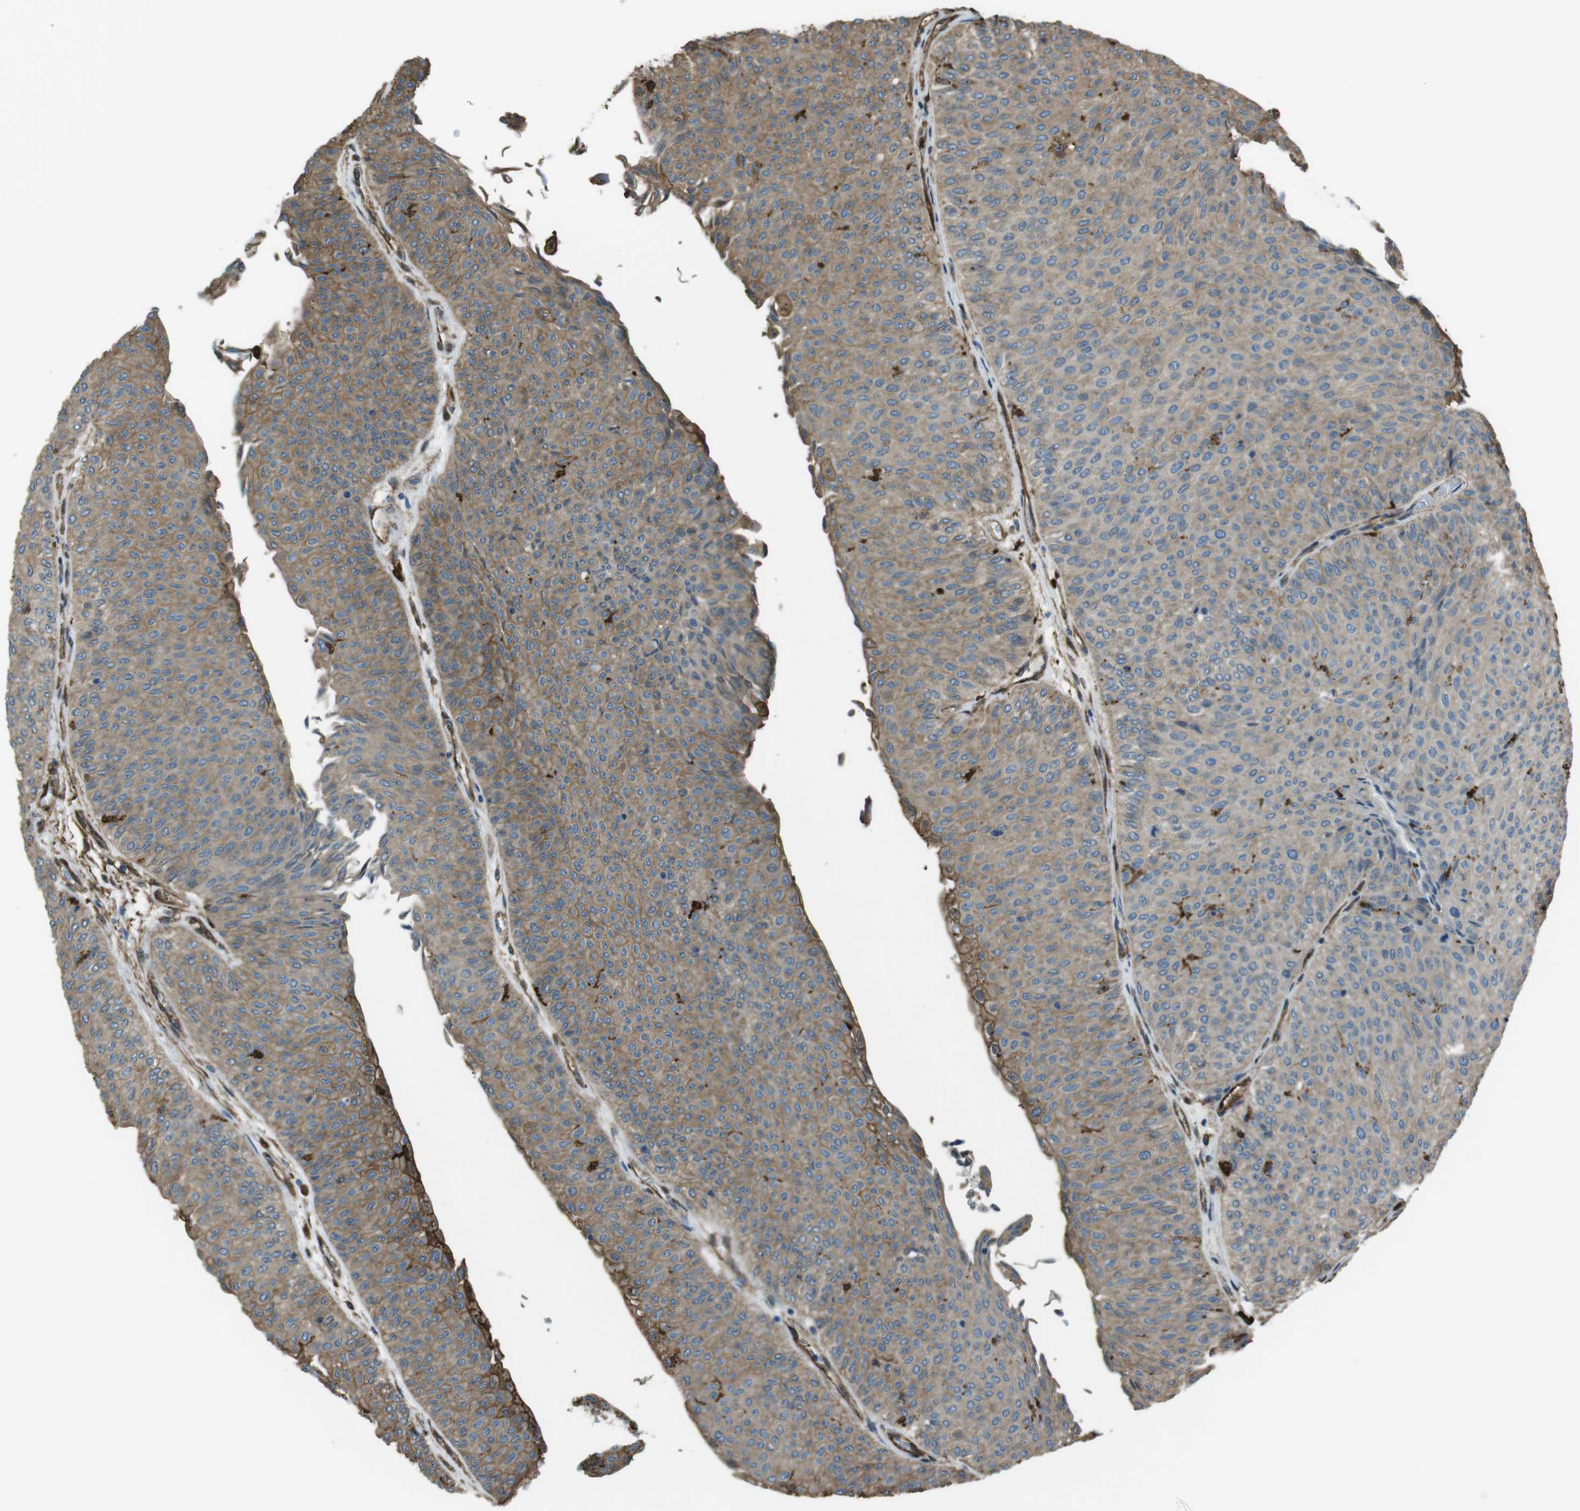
{"staining": {"intensity": "moderate", "quantity": ">75%", "location": "cytoplasmic/membranous"}, "tissue": "urothelial cancer", "cell_type": "Tumor cells", "image_type": "cancer", "snomed": [{"axis": "morphology", "description": "Urothelial carcinoma, Low grade"}, {"axis": "topography", "description": "Urinary bladder"}], "caption": "Immunohistochemistry image of neoplastic tissue: urothelial cancer stained using IHC shows medium levels of moderate protein expression localized specifically in the cytoplasmic/membranous of tumor cells, appearing as a cytoplasmic/membranous brown color.", "gene": "SFT2D1", "patient": {"sex": "male", "age": 78}}